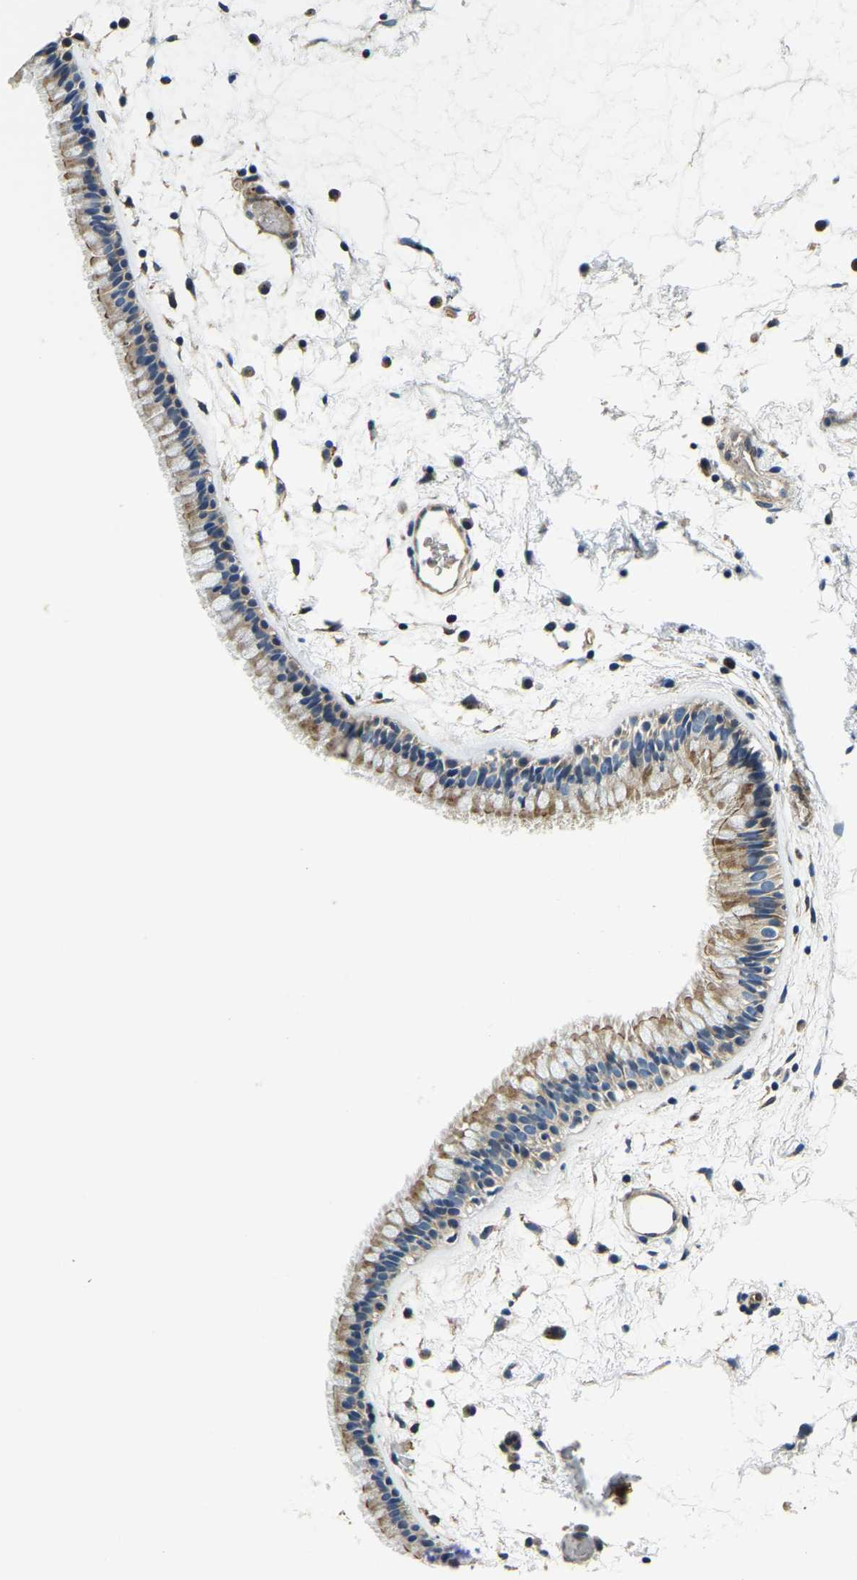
{"staining": {"intensity": "moderate", "quantity": "25%-75%", "location": "cytoplasmic/membranous"}, "tissue": "nasopharynx", "cell_type": "Respiratory epithelial cells", "image_type": "normal", "snomed": [{"axis": "morphology", "description": "Normal tissue, NOS"}, {"axis": "morphology", "description": "Inflammation, NOS"}, {"axis": "topography", "description": "Nasopharynx"}], "caption": "Nasopharynx stained for a protein demonstrates moderate cytoplasmic/membranous positivity in respiratory epithelial cells.", "gene": "RNF39", "patient": {"sex": "male", "age": 48}}